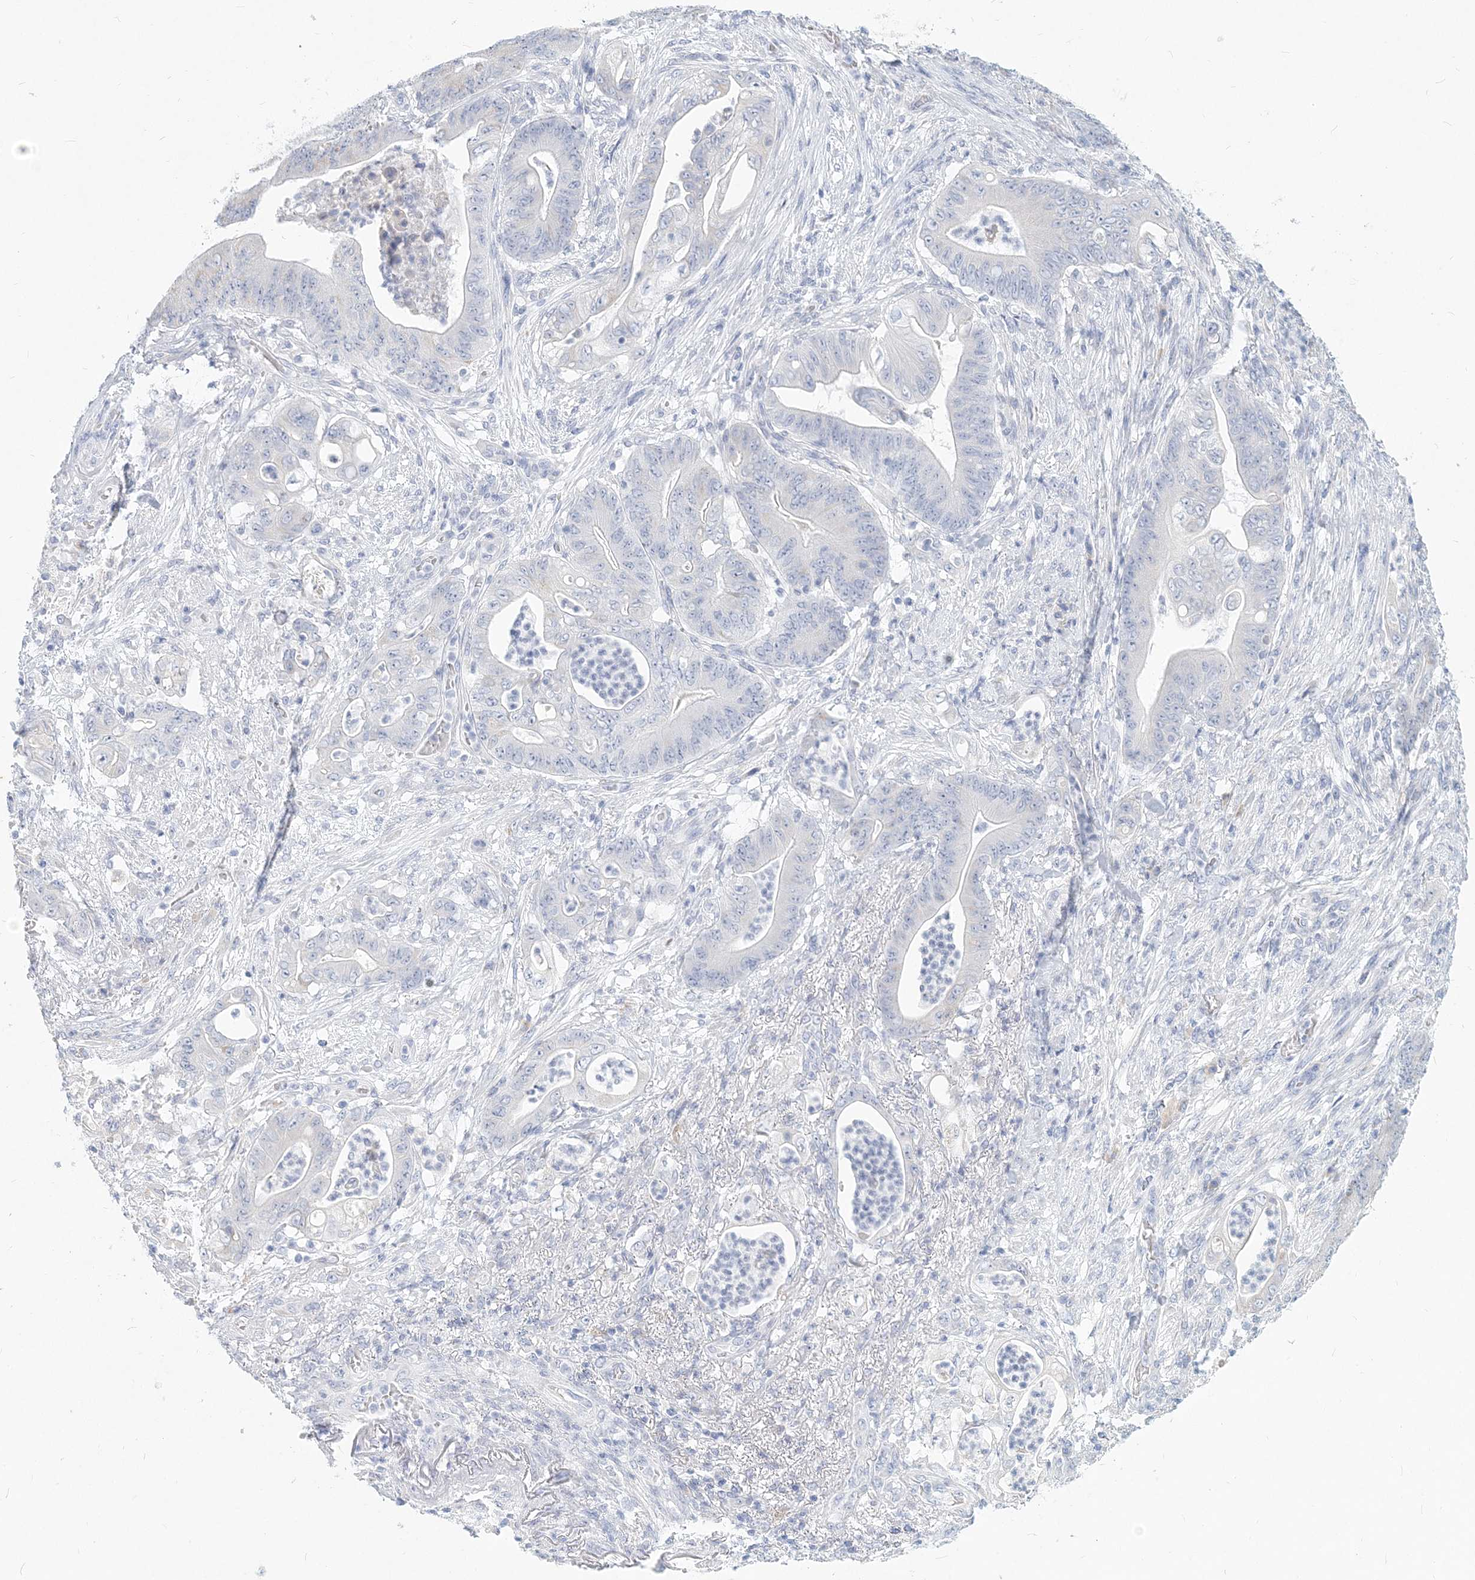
{"staining": {"intensity": "negative", "quantity": "none", "location": "none"}, "tissue": "stomach cancer", "cell_type": "Tumor cells", "image_type": "cancer", "snomed": [{"axis": "morphology", "description": "Adenocarcinoma, NOS"}, {"axis": "topography", "description": "Stomach"}], "caption": "IHC histopathology image of neoplastic tissue: human stomach cancer (adenocarcinoma) stained with DAB shows no significant protein expression in tumor cells.", "gene": "CSN1S1", "patient": {"sex": "female", "age": 73}}